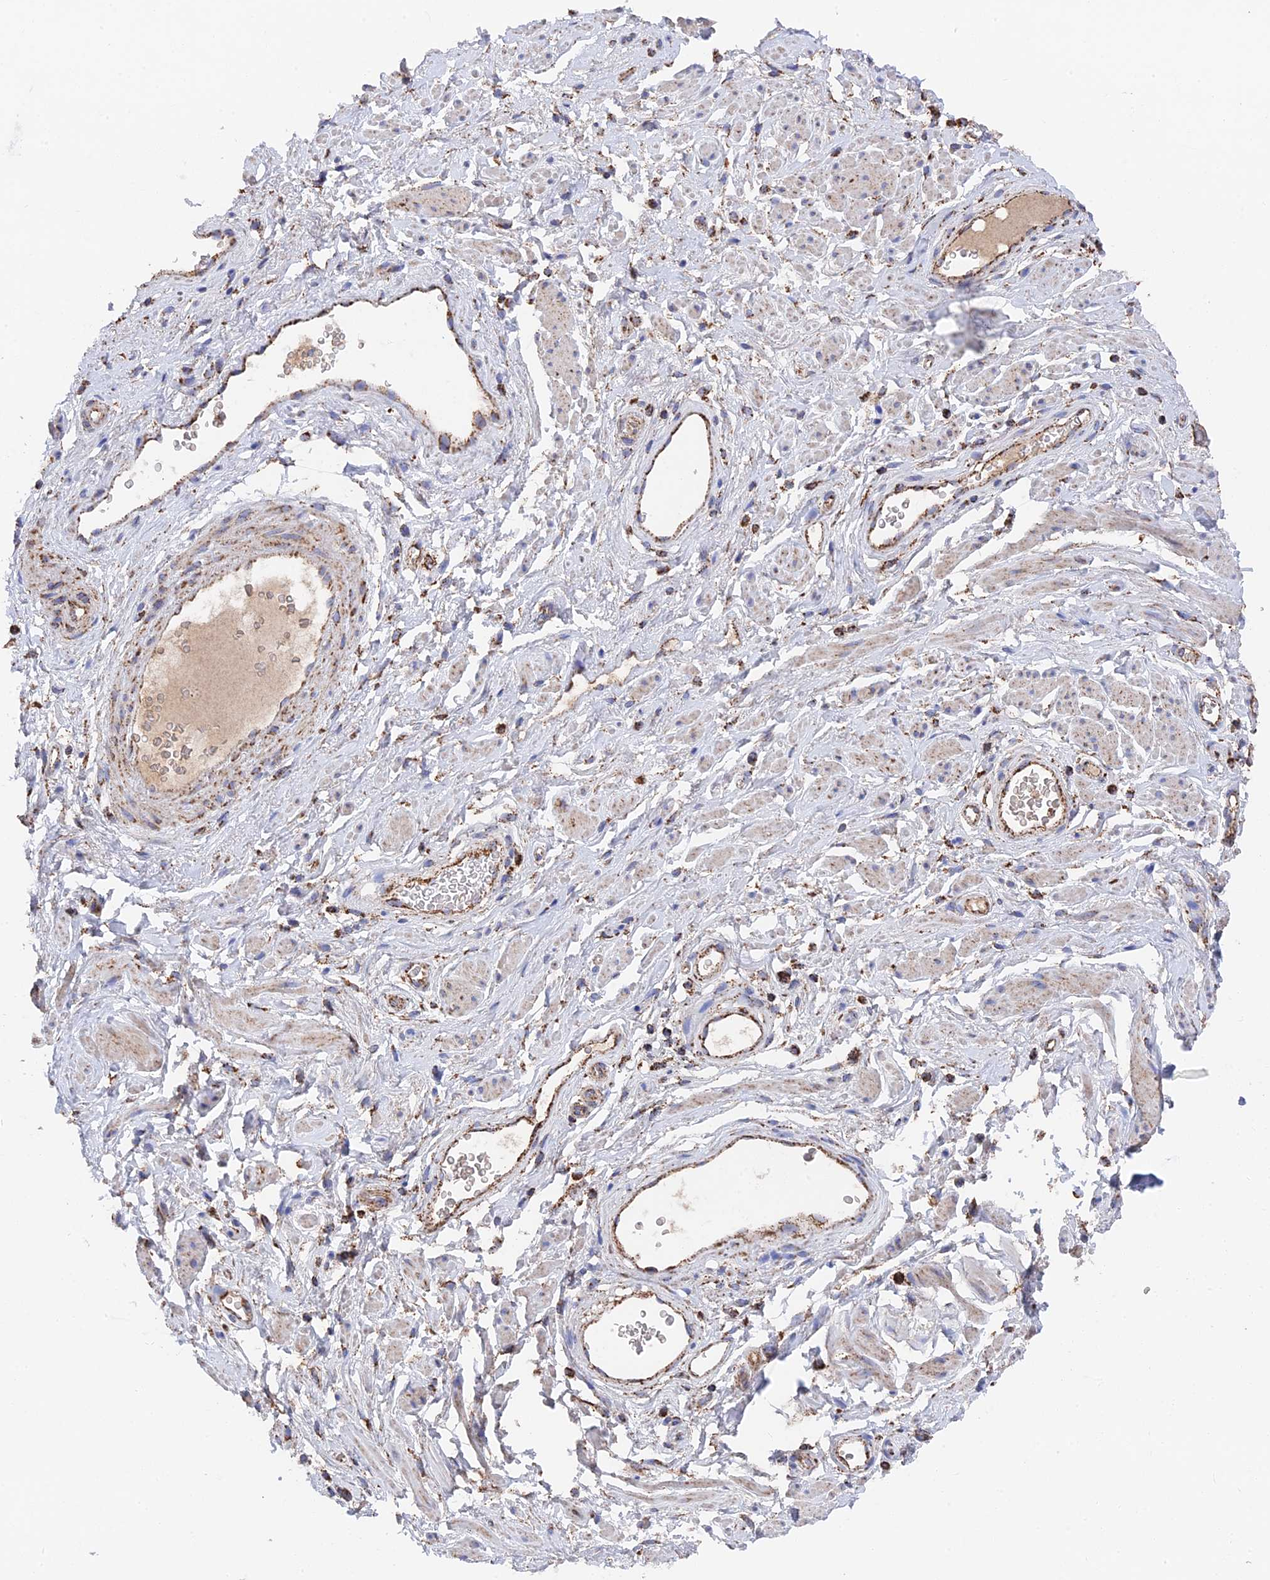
{"staining": {"intensity": "weak", "quantity": "25%-75%", "location": "cytoplasmic/membranous"}, "tissue": "adipose tissue", "cell_type": "Adipocytes", "image_type": "normal", "snomed": [{"axis": "morphology", "description": "Normal tissue, NOS"}, {"axis": "morphology", "description": "Adenocarcinoma, NOS"}, {"axis": "topography", "description": "Rectum"}, {"axis": "topography", "description": "Vagina"}, {"axis": "topography", "description": "Peripheral nerve tissue"}], "caption": "Immunohistochemistry (IHC) of benign adipose tissue demonstrates low levels of weak cytoplasmic/membranous positivity in about 25%-75% of adipocytes.", "gene": "HAUS8", "patient": {"sex": "female", "age": 71}}